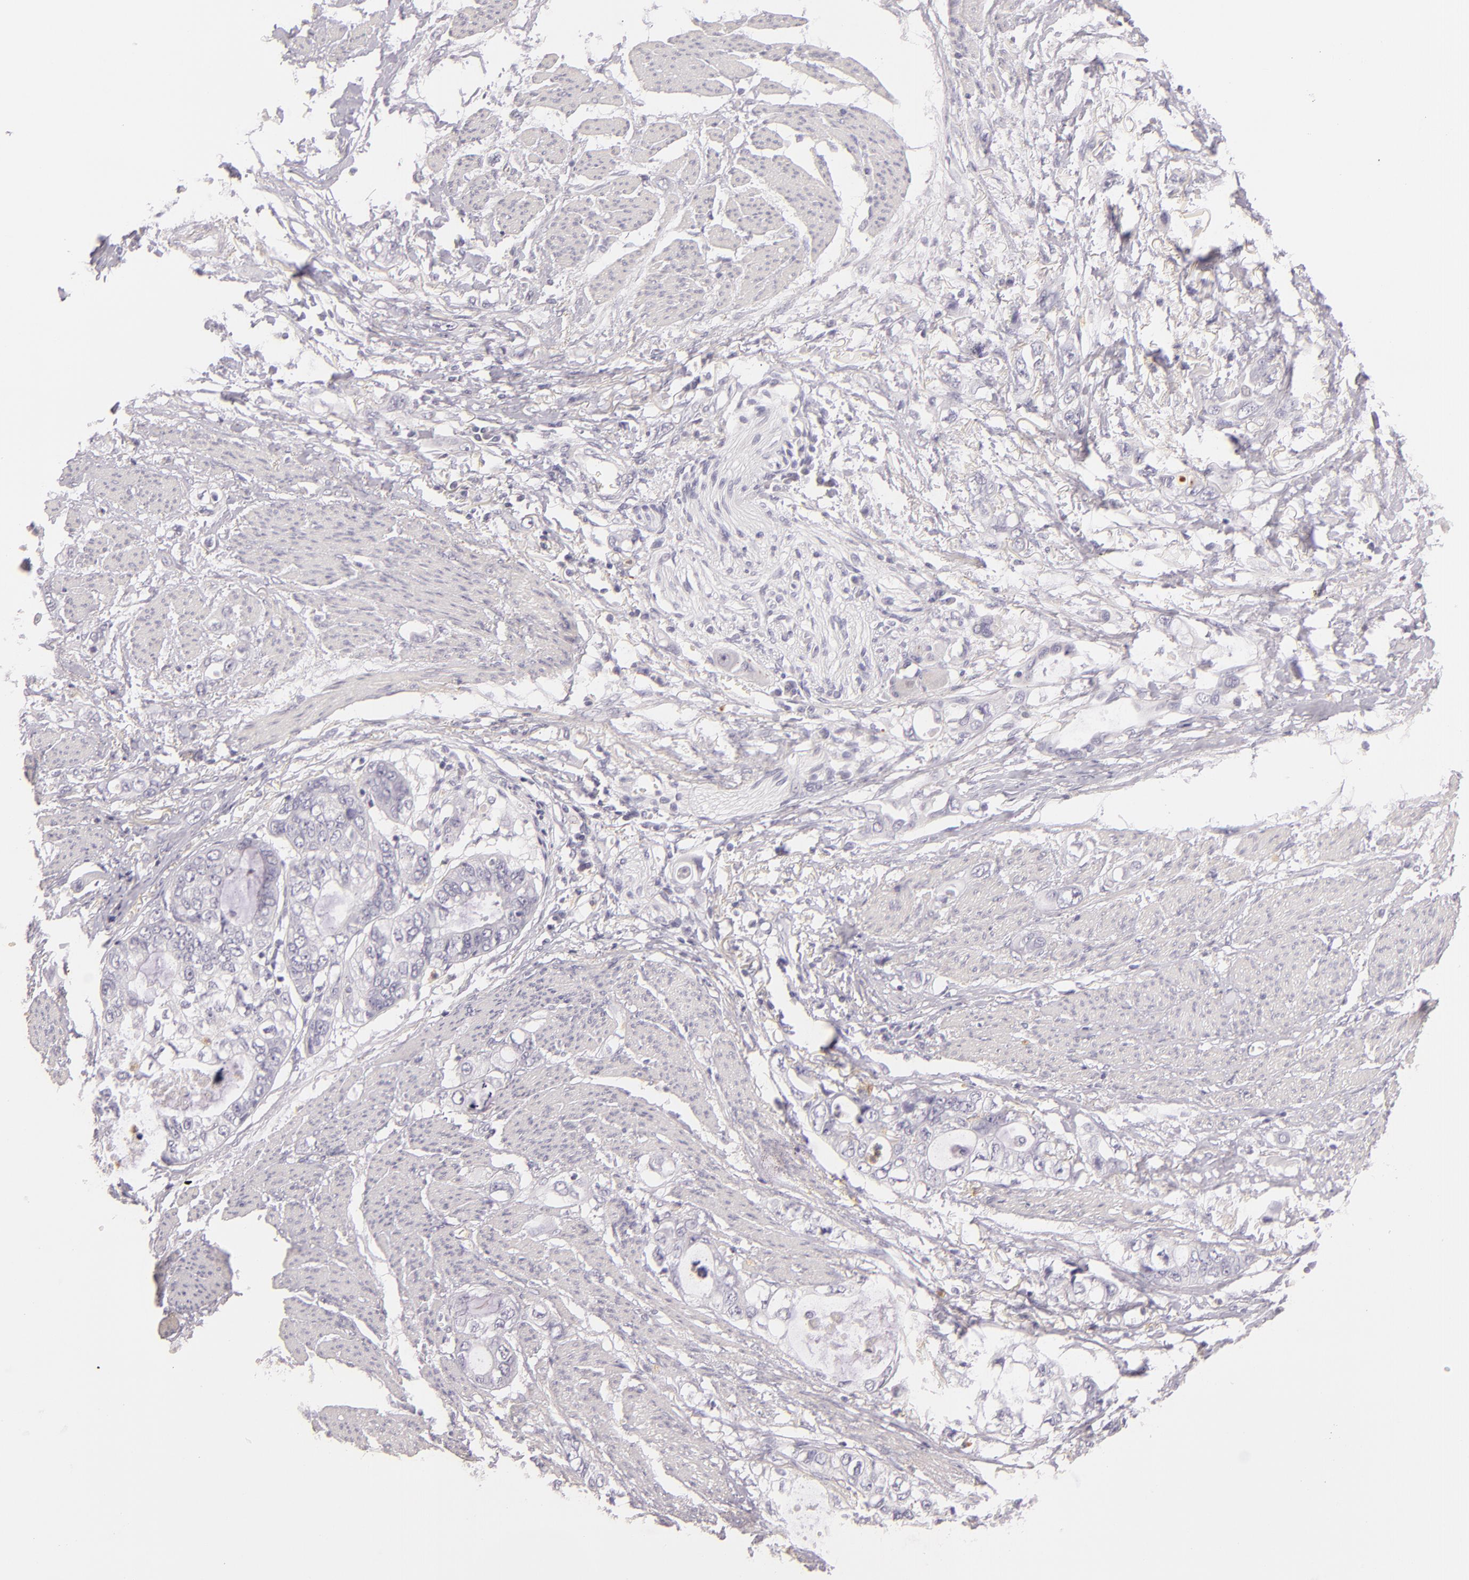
{"staining": {"intensity": "negative", "quantity": "none", "location": "none"}, "tissue": "stomach cancer", "cell_type": "Tumor cells", "image_type": "cancer", "snomed": [{"axis": "morphology", "description": "Adenocarcinoma, NOS"}, {"axis": "topography", "description": "Stomach, upper"}], "caption": "A histopathology image of stomach cancer (adenocarcinoma) stained for a protein demonstrates no brown staining in tumor cells.", "gene": "FAM181A", "patient": {"sex": "female", "age": 52}}